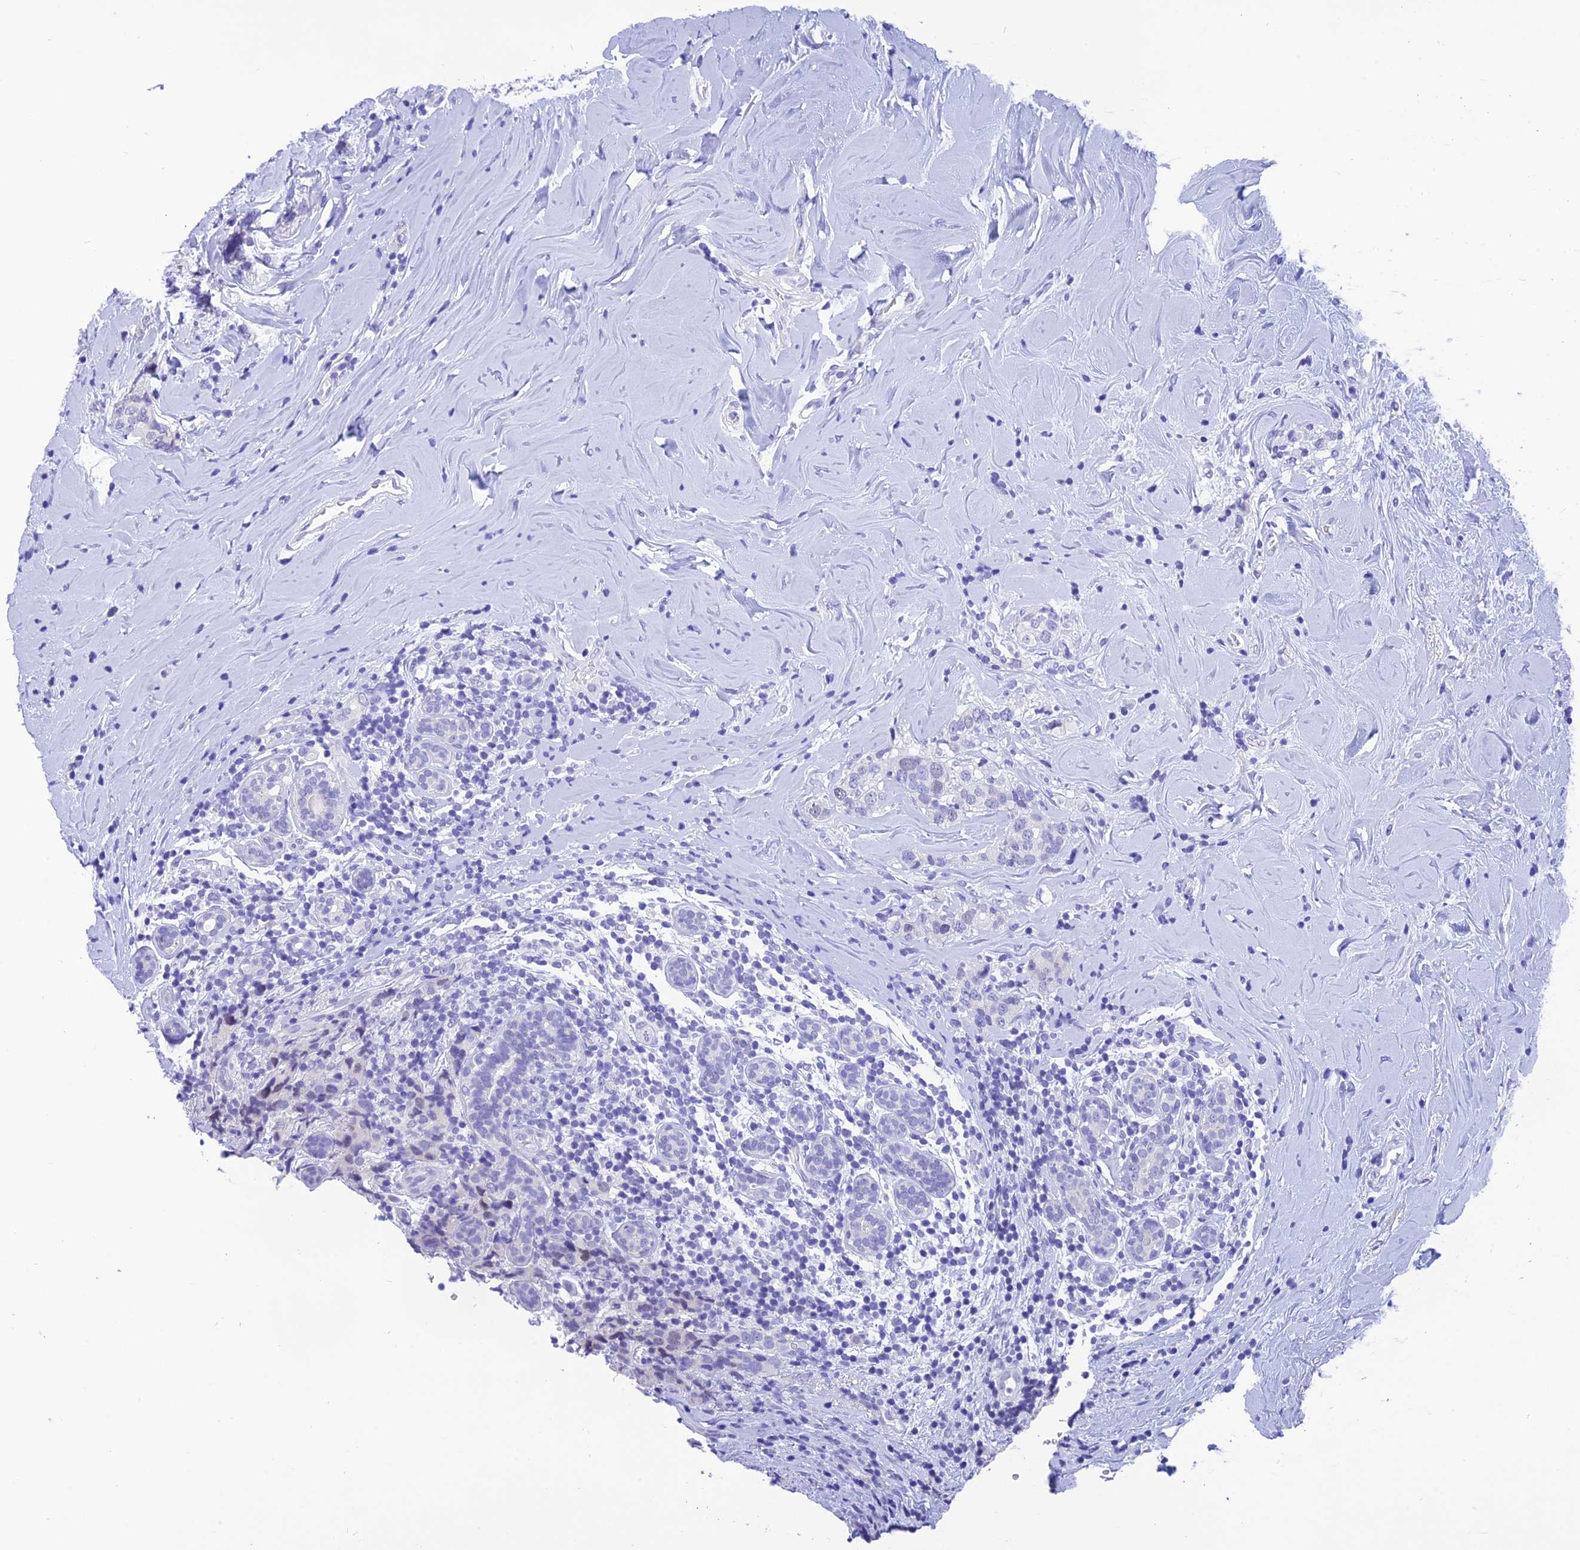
{"staining": {"intensity": "negative", "quantity": "none", "location": "none"}, "tissue": "breast cancer", "cell_type": "Tumor cells", "image_type": "cancer", "snomed": [{"axis": "morphology", "description": "Lobular carcinoma"}, {"axis": "topography", "description": "Breast"}], "caption": "This histopathology image is of breast cancer stained with immunohistochemistry to label a protein in brown with the nuclei are counter-stained blue. There is no positivity in tumor cells. The staining is performed using DAB brown chromogen with nuclei counter-stained in using hematoxylin.", "gene": "KDELR3", "patient": {"sex": "female", "age": 59}}